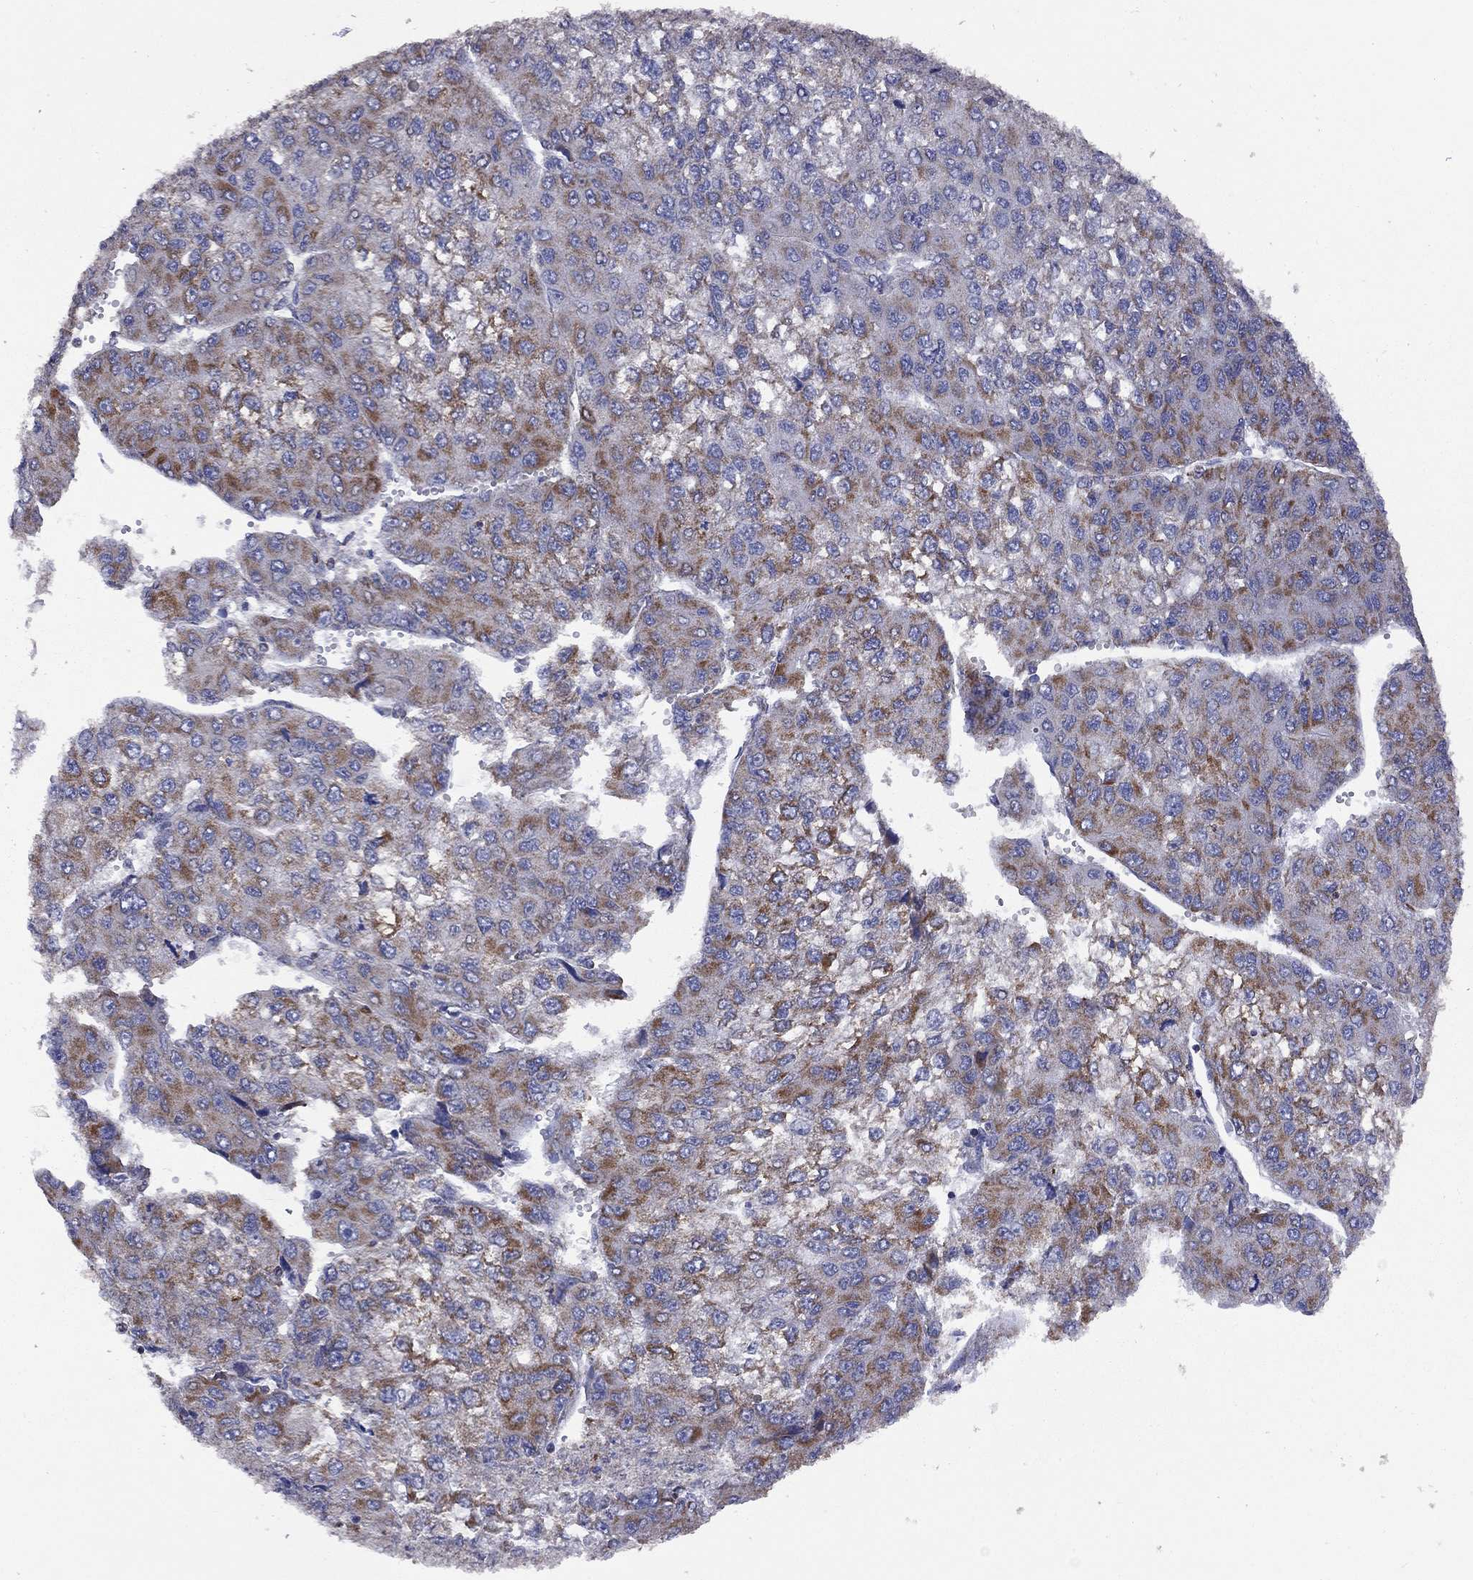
{"staining": {"intensity": "strong", "quantity": "25%-75%", "location": "cytoplasmic/membranous"}, "tissue": "liver cancer", "cell_type": "Tumor cells", "image_type": "cancer", "snomed": [{"axis": "morphology", "description": "Carcinoma, Hepatocellular, NOS"}, {"axis": "topography", "description": "Liver"}], "caption": "The photomicrograph reveals a brown stain indicating the presence of a protein in the cytoplasmic/membranous of tumor cells in liver hepatocellular carcinoma.", "gene": "NDUFB1", "patient": {"sex": "female", "age": 66}}